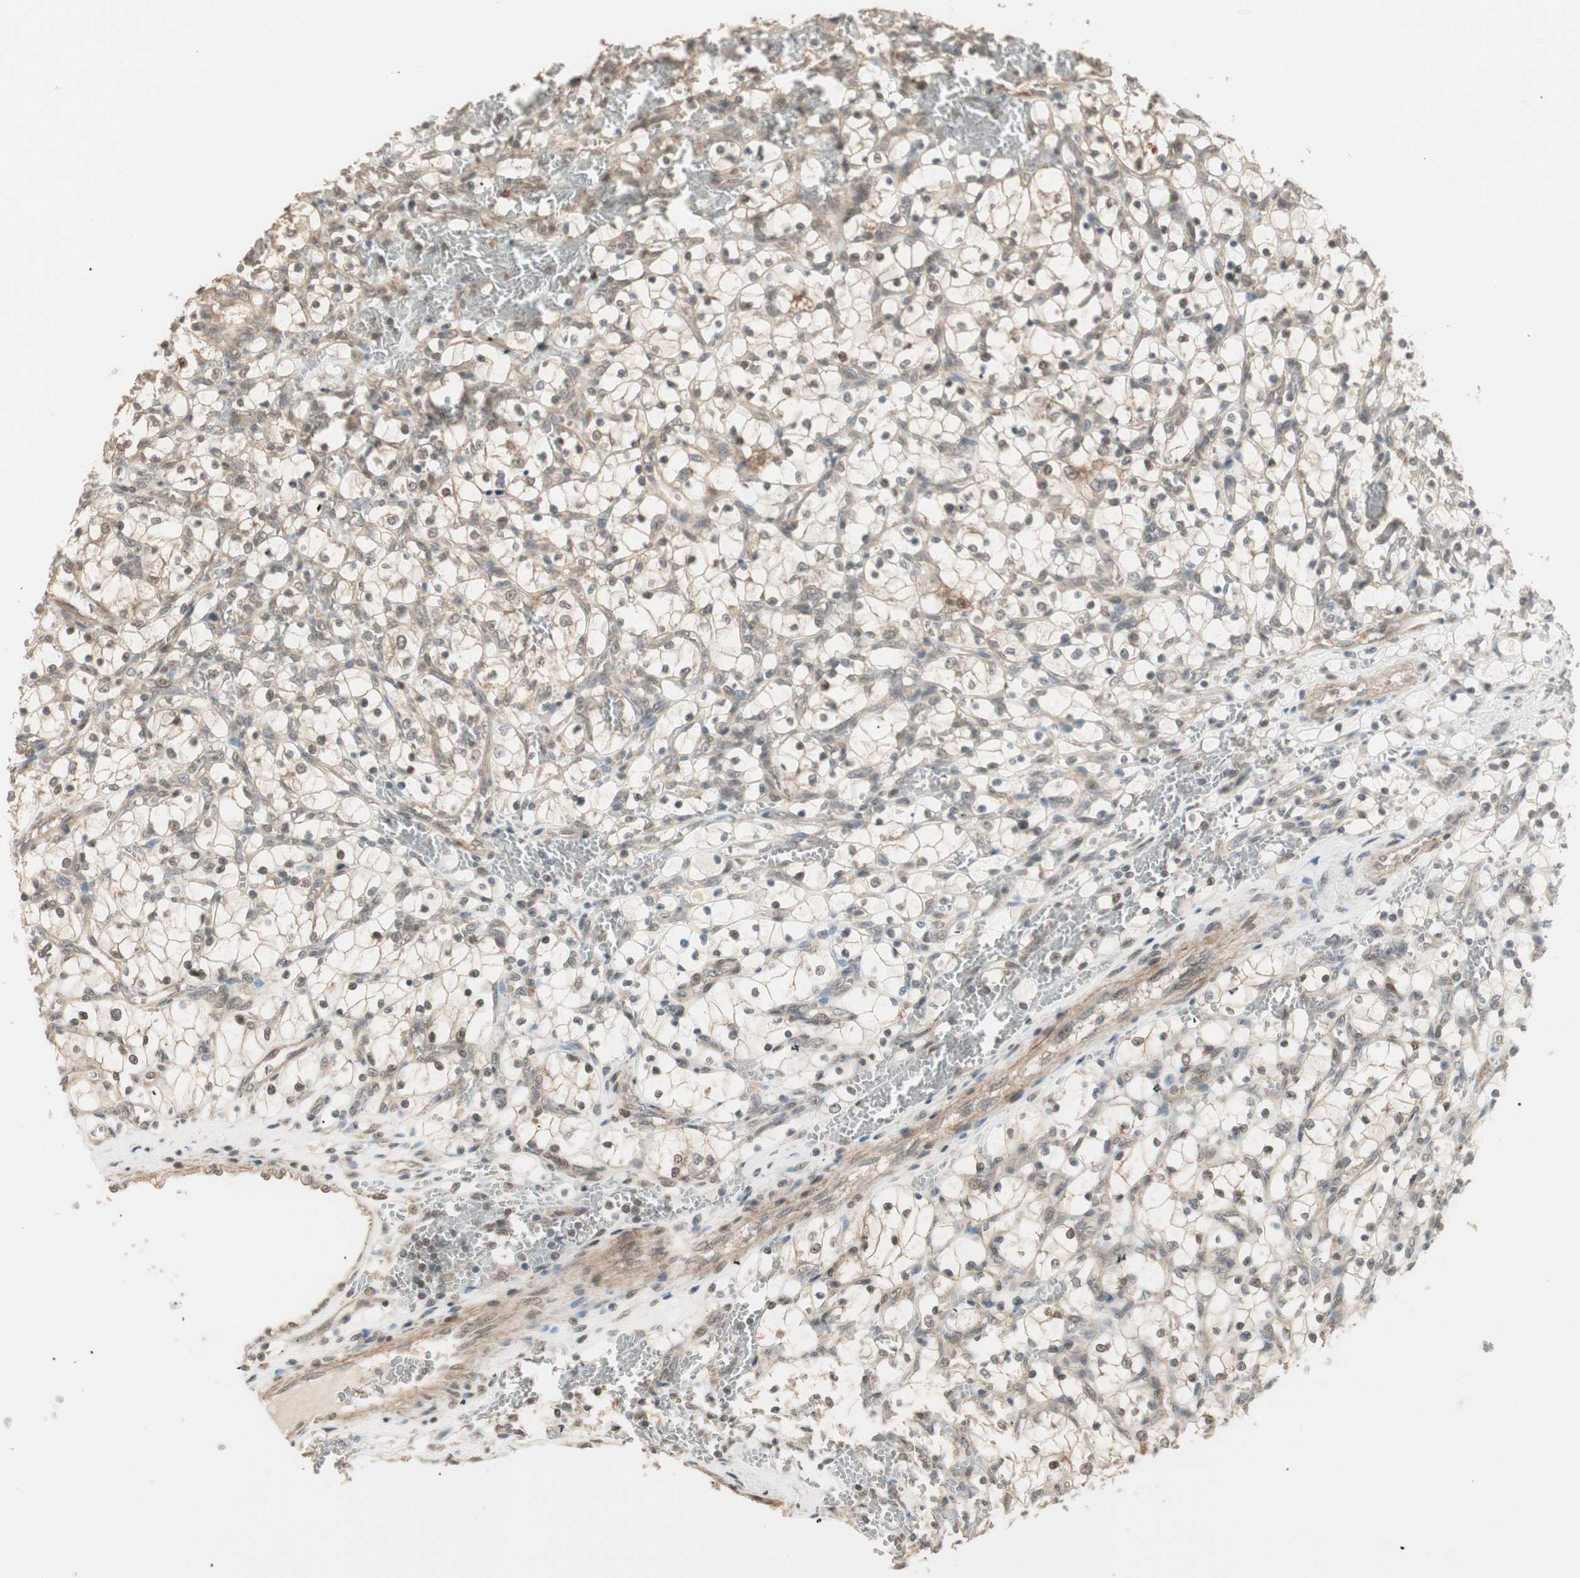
{"staining": {"intensity": "weak", "quantity": "25%-75%", "location": "cytoplasmic/membranous,nuclear"}, "tissue": "renal cancer", "cell_type": "Tumor cells", "image_type": "cancer", "snomed": [{"axis": "morphology", "description": "Adenocarcinoma, NOS"}, {"axis": "topography", "description": "Kidney"}], "caption": "This histopathology image exhibits IHC staining of renal cancer (adenocarcinoma), with low weak cytoplasmic/membranous and nuclear expression in approximately 25%-75% of tumor cells.", "gene": "ZSCAN31", "patient": {"sex": "female", "age": 69}}